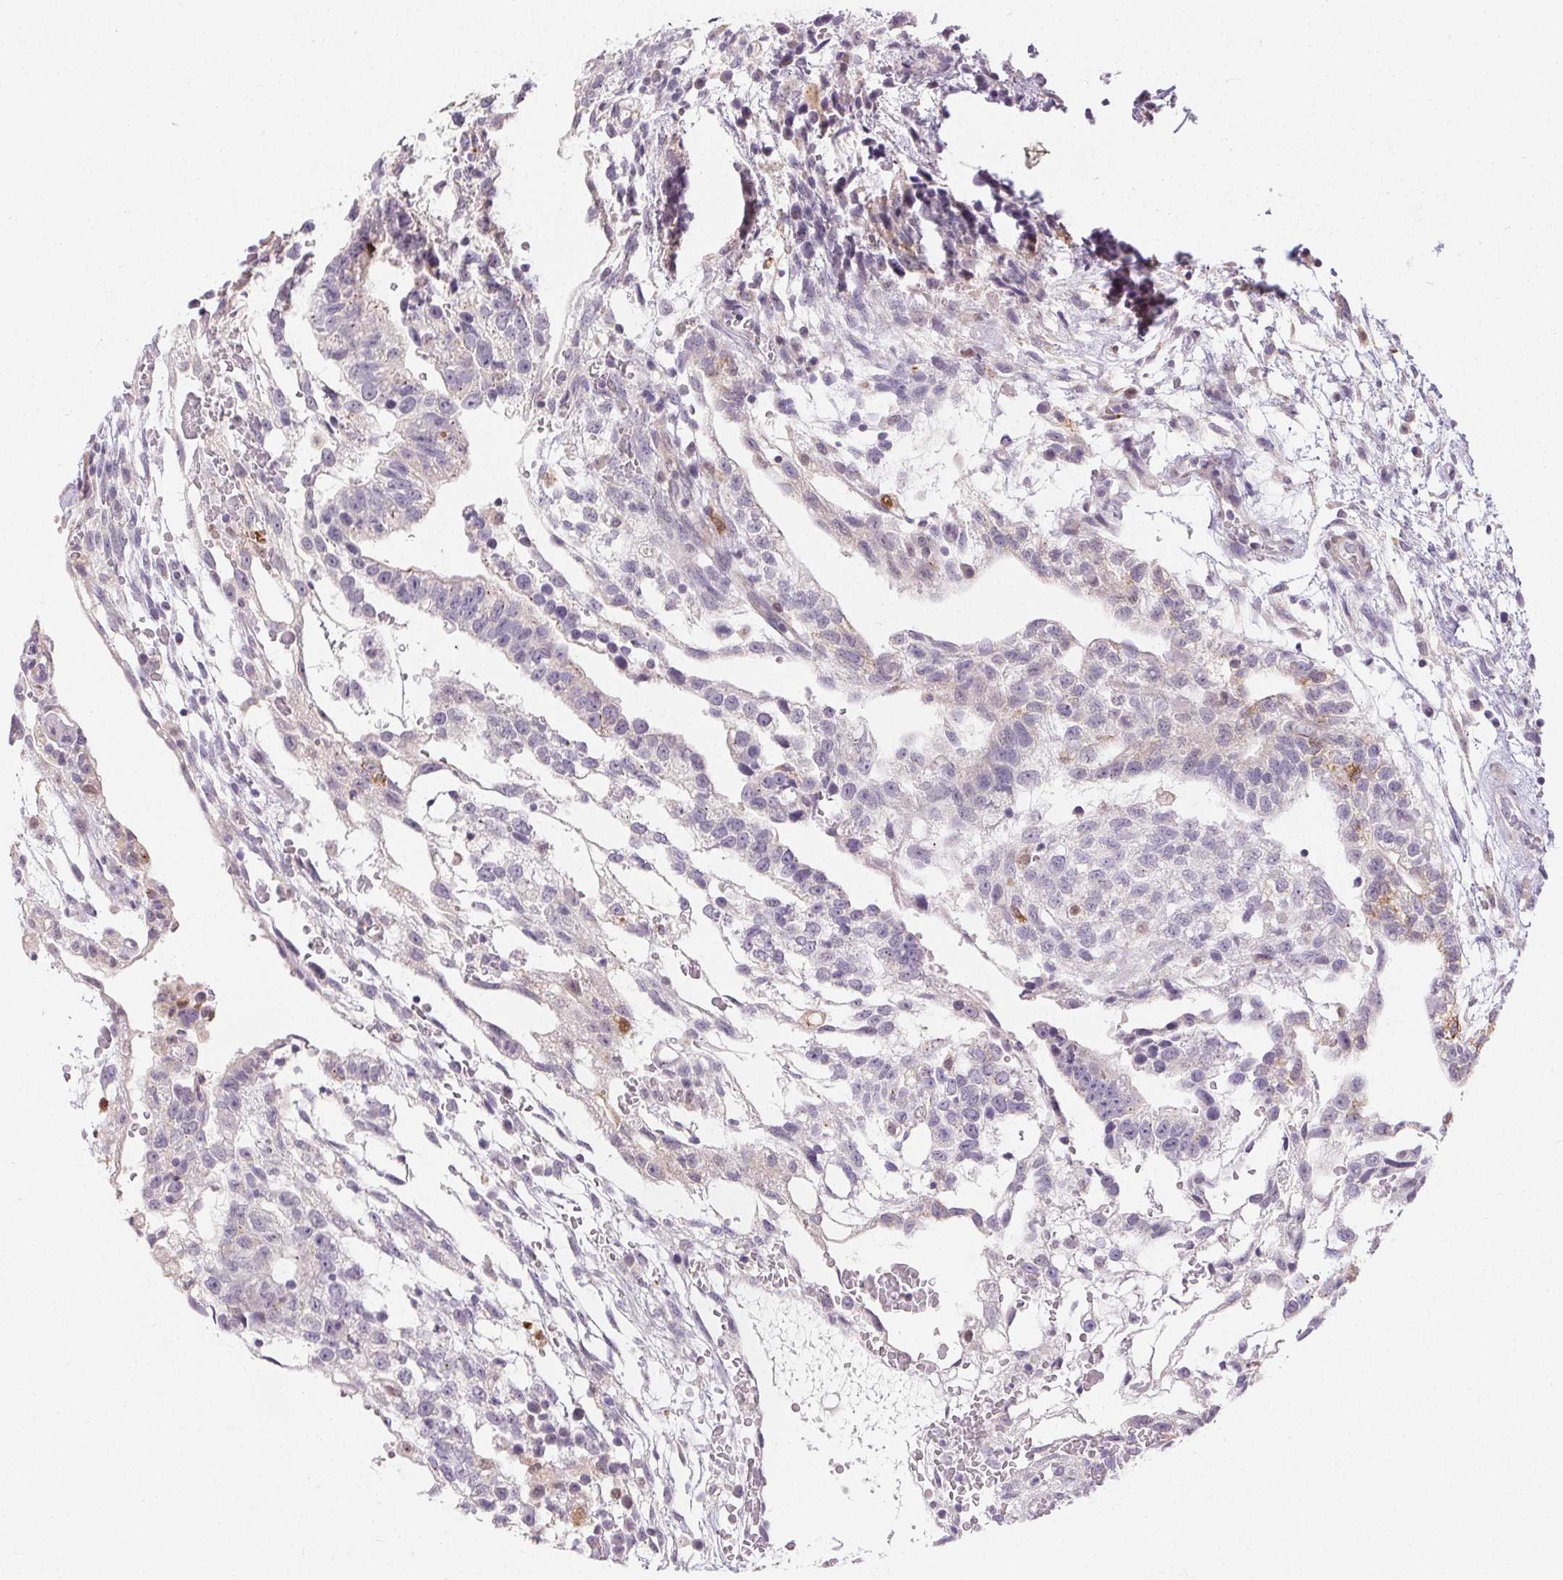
{"staining": {"intensity": "moderate", "quantity": "<25%", "location": "cytoplasmic/membranous"}, "tissue": "testis cancer", "cell_type": "Tumor cells", "image_type": "cancer", "snomed": [{"axis": "morphology", "description": "Normal tissue, NOS"}, {"axis": "morphology", "description": "Carcinoma, Embryonal, NOS"}, {"axis": "topography", "description": "Testis"}], "caption": "Testis cancer stained with DAB IHC demonstrates low levels of moderate cytoplasmic/membranous staining in about <25% of tumor cells. (DAB IHC, brown staining for protein, blue staining for nuclei).", "gene": "RPGRIP1", "patient": {"sex": "male", "age": 32}}